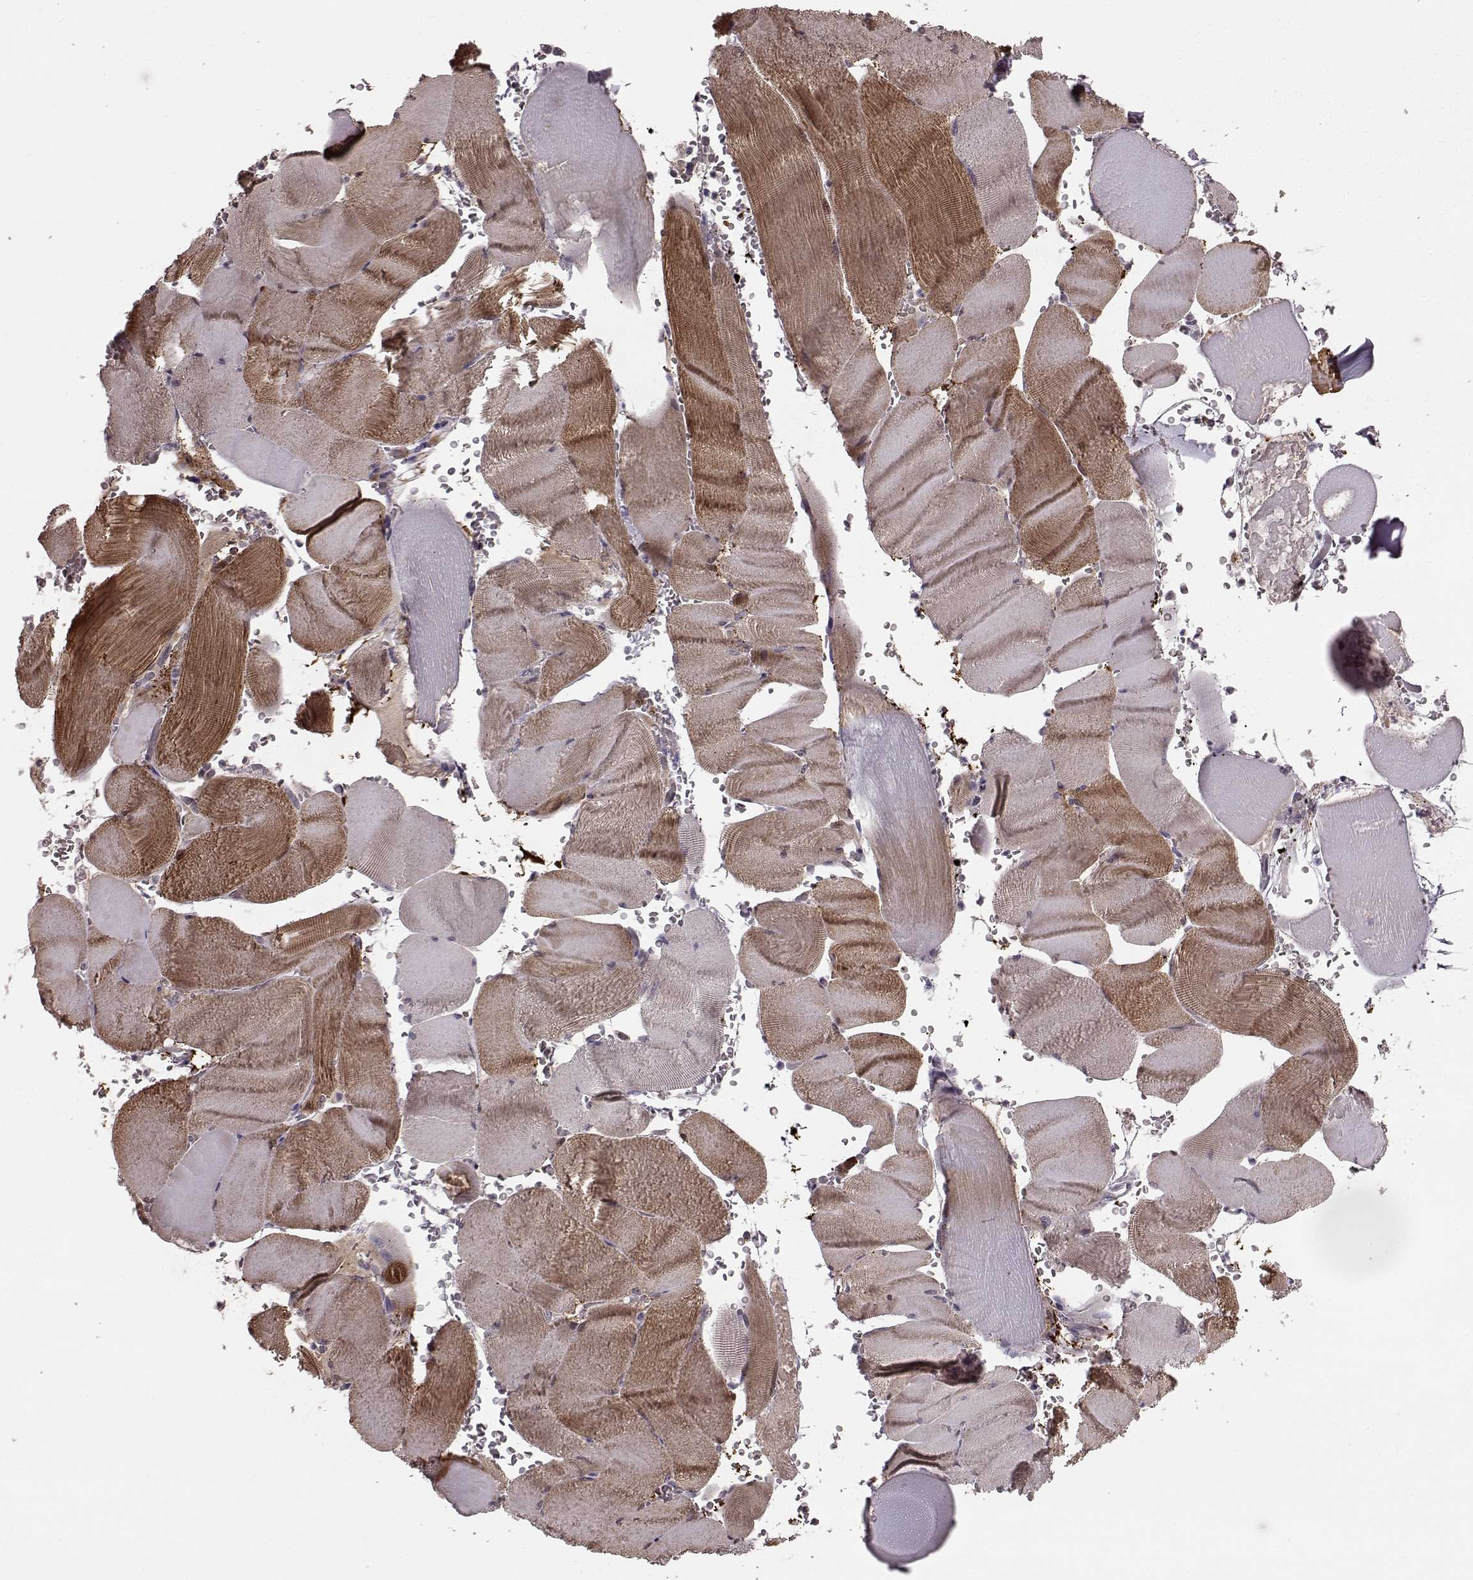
{"staining": {"intensity": "strong", "quantity": "25%-75%", "location": "cytoplasmic/membranous"}, "tissue": "skeletal muscle", "cell_type": "Myocytes", "image_type": "normal", "snomed": [{"axis": "morphology", "description": "Normal tissue, NOS"}, {"axis": "topography", "description": "Skeletal muscle"}], "caption": "High-magnification brightfield microscopy of benign skeletal muscle stained with DAB (3,3'-diaminobenzidine) (brown) and counterstained with hematoxylin (blue). myocytes exhibit strong cytoplasmic/membranous staining is appreciated in approximately25%-75% of cells.", "gene": "SLC52A3", "patient": {"sex": "male", "age": 56}}